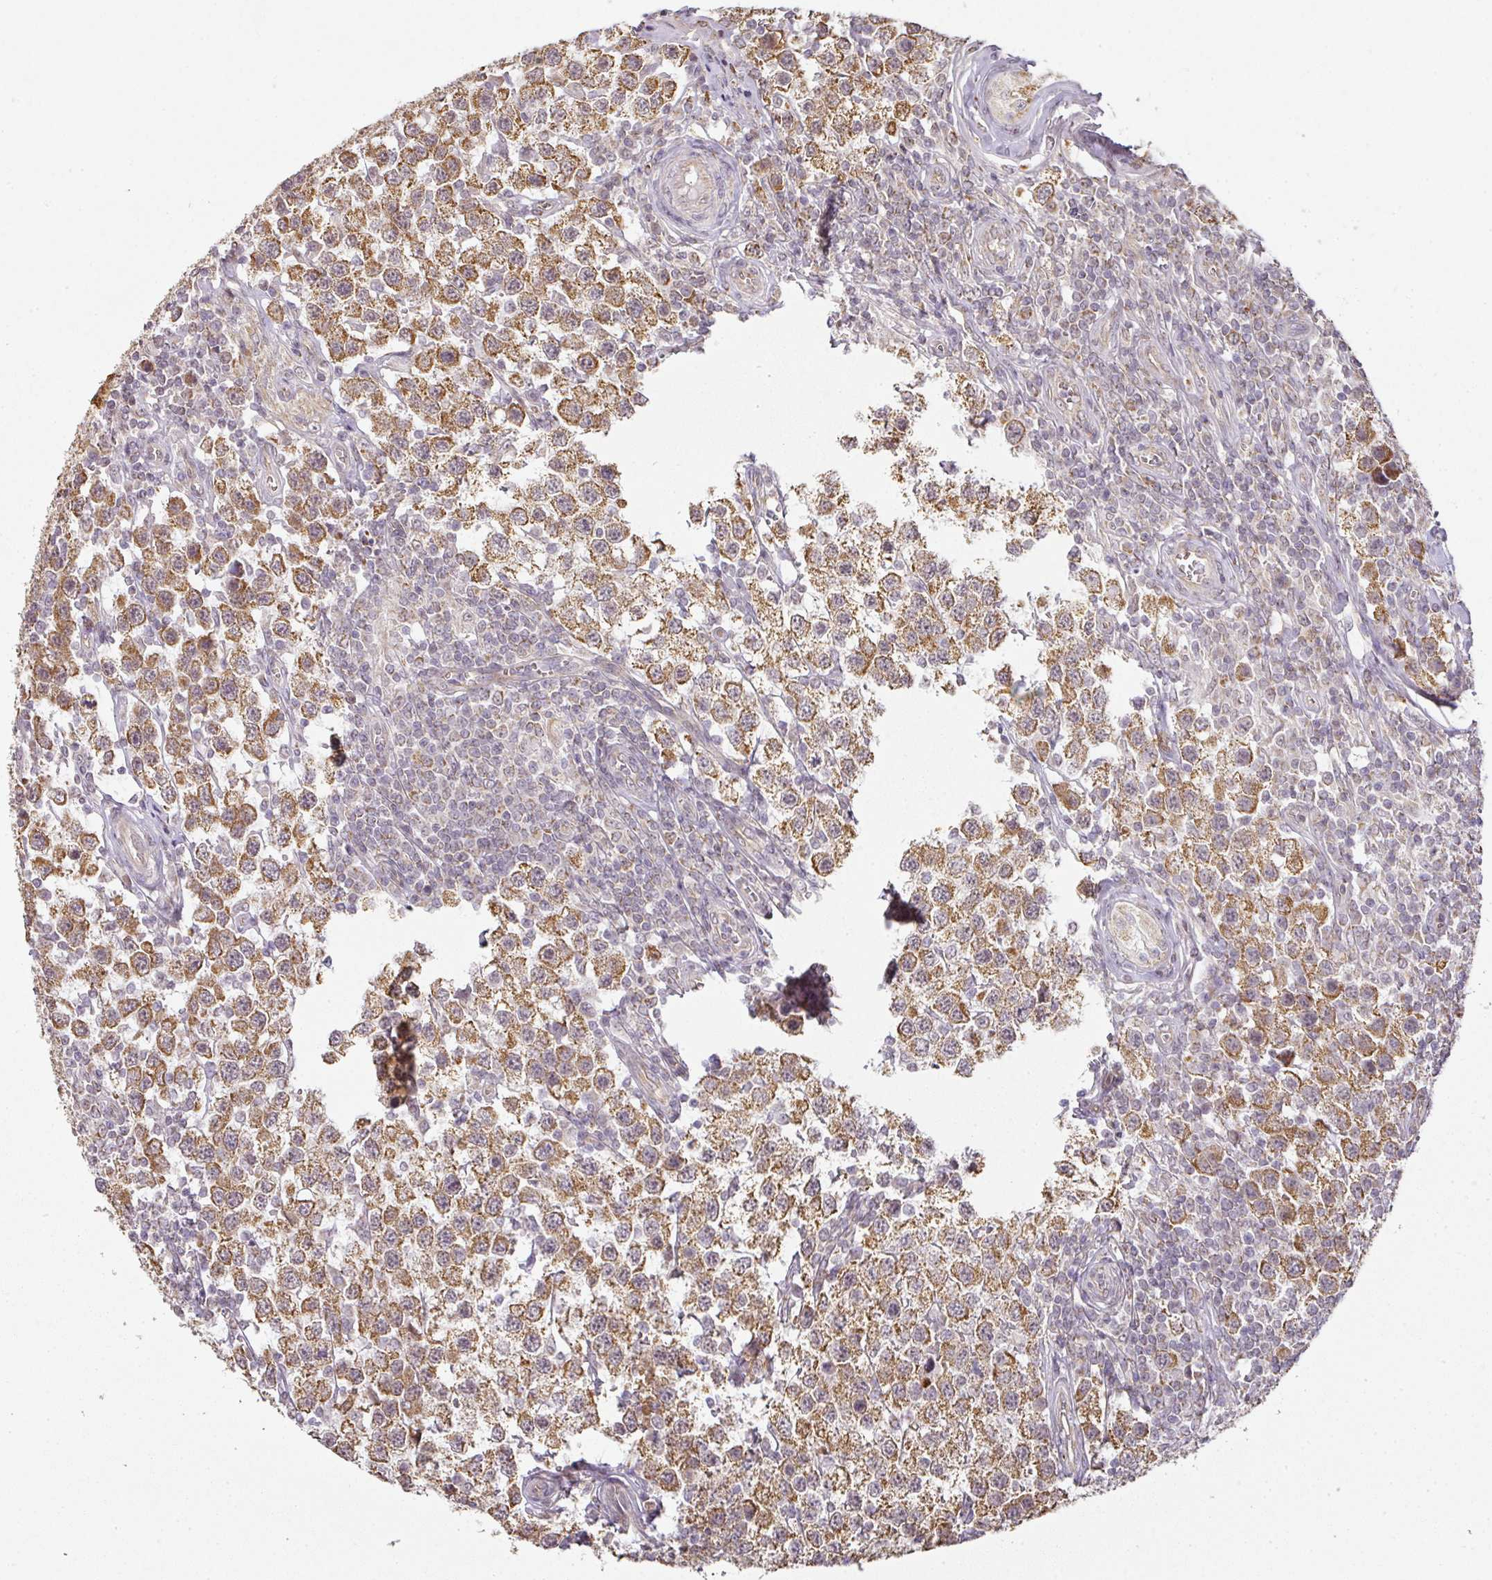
{"staining": {"intensity": "moderate", "quantity": ">75%", "location": "cytoplasmic/membranous"}, "tissue": "testis cancer", "cell_type": "Tumor cells", "image_type": "cancer", "snomed": [{"axis": "morphology", "description": "Seminoma, NOS"}, {"axis": "topography", "description": "Testis"}], "caption": "Immunohistochemical staining of human testis seminoma demonstrates medium levels of moderate cytoplasmic/membranous staining in approximately >75% of tumor cells.", "gene": "MYOM2", "patient": {"sex": "male", "age": 34}}